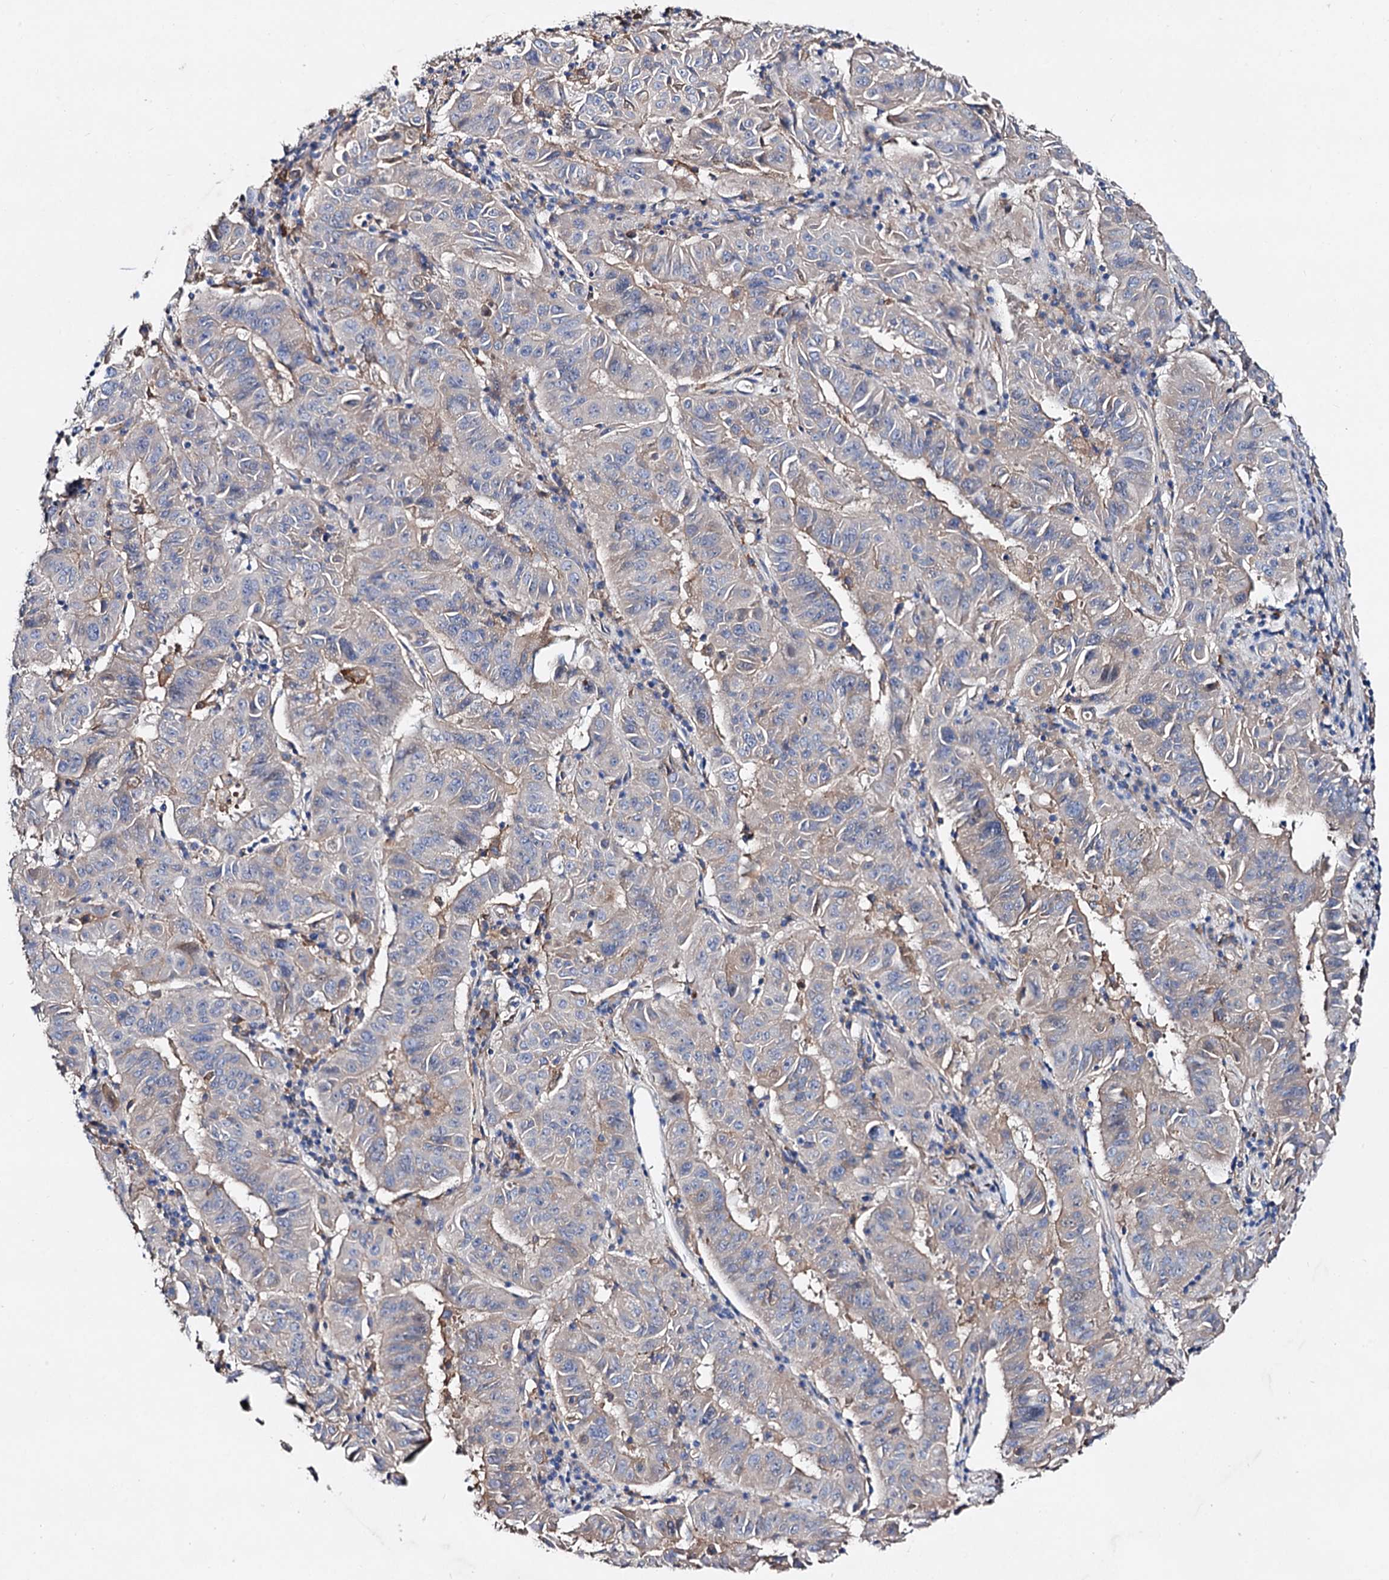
{"staining": {"intensity": "weak", "quantity": "25%-75%", "location": "cytoplasmic/membranous"}, "tissue": "pancreatic cancer", "cell_type": "Tumor cells", "image_type": "cancer", "snomed": [{"axis": "morphology", "description": "Adenocarcinoma, NOS"}, {"axis": "topography", "description": "Pancreas"}], "caption": "About 25%-75% of tumor cells in pancreatic cancer display weak cytoplasmic/membranous protein positivity as visualized by brown immunohistochemical staining.", "gene": "HVCN1", "patient": {"sex": "male", "age": 63}}